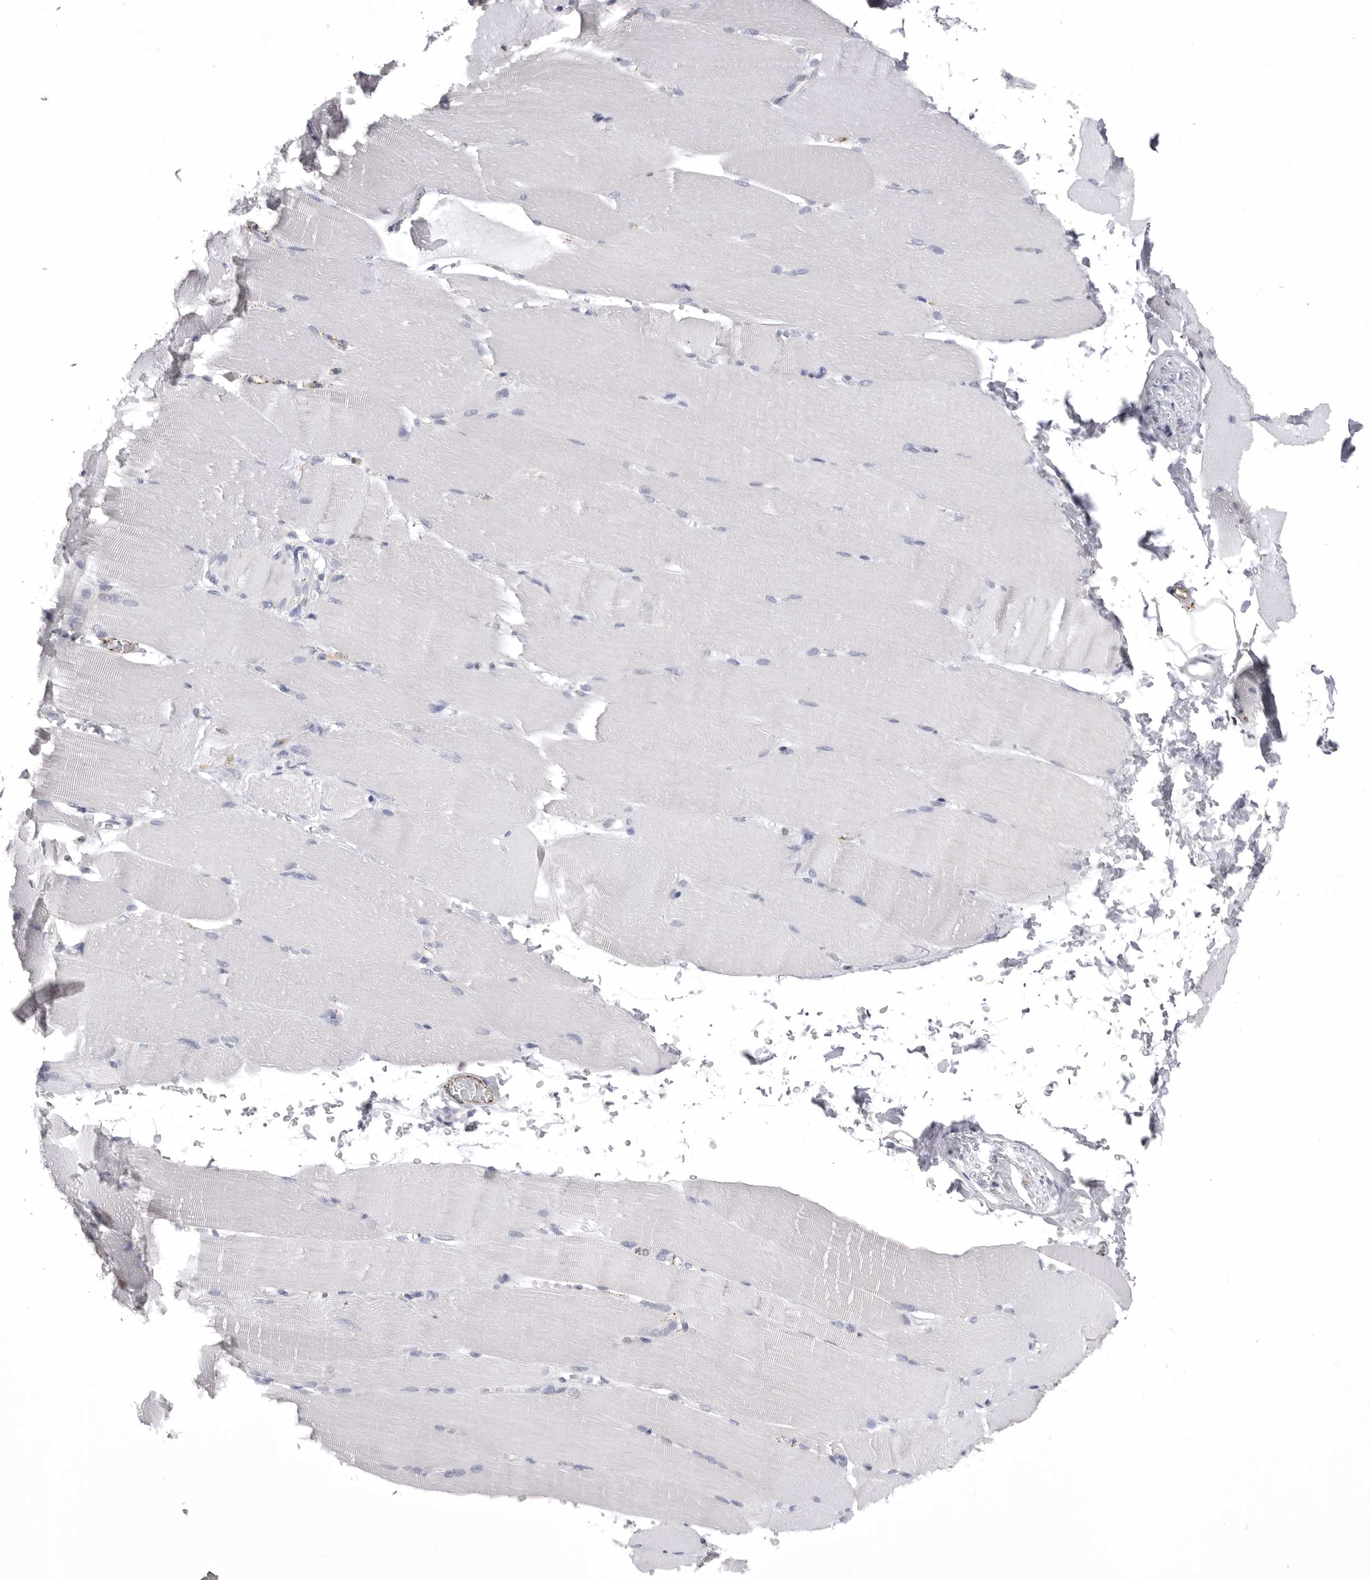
{"staining": {"intensity": "negative", "quantity": "none", "location": "none"}, "tissue": "skeletal muscle", "cell_type": "Myocytes", "image_type": "normal", "snomed": [{"axis": "morphology", "description": "Normal tissue, NOS"}, {"axis": "topography", "description": "Skeletal muscle"}, {"axis": "topography", "description": "Parathyroid gland"}], "caption": "This is an immunohistochemistry (IHC) image of unremarkable human skeletal muscle. There is no staining in myocytes.", "gene": "PSPN", "patient": {"sex": "female", "age": 37}}